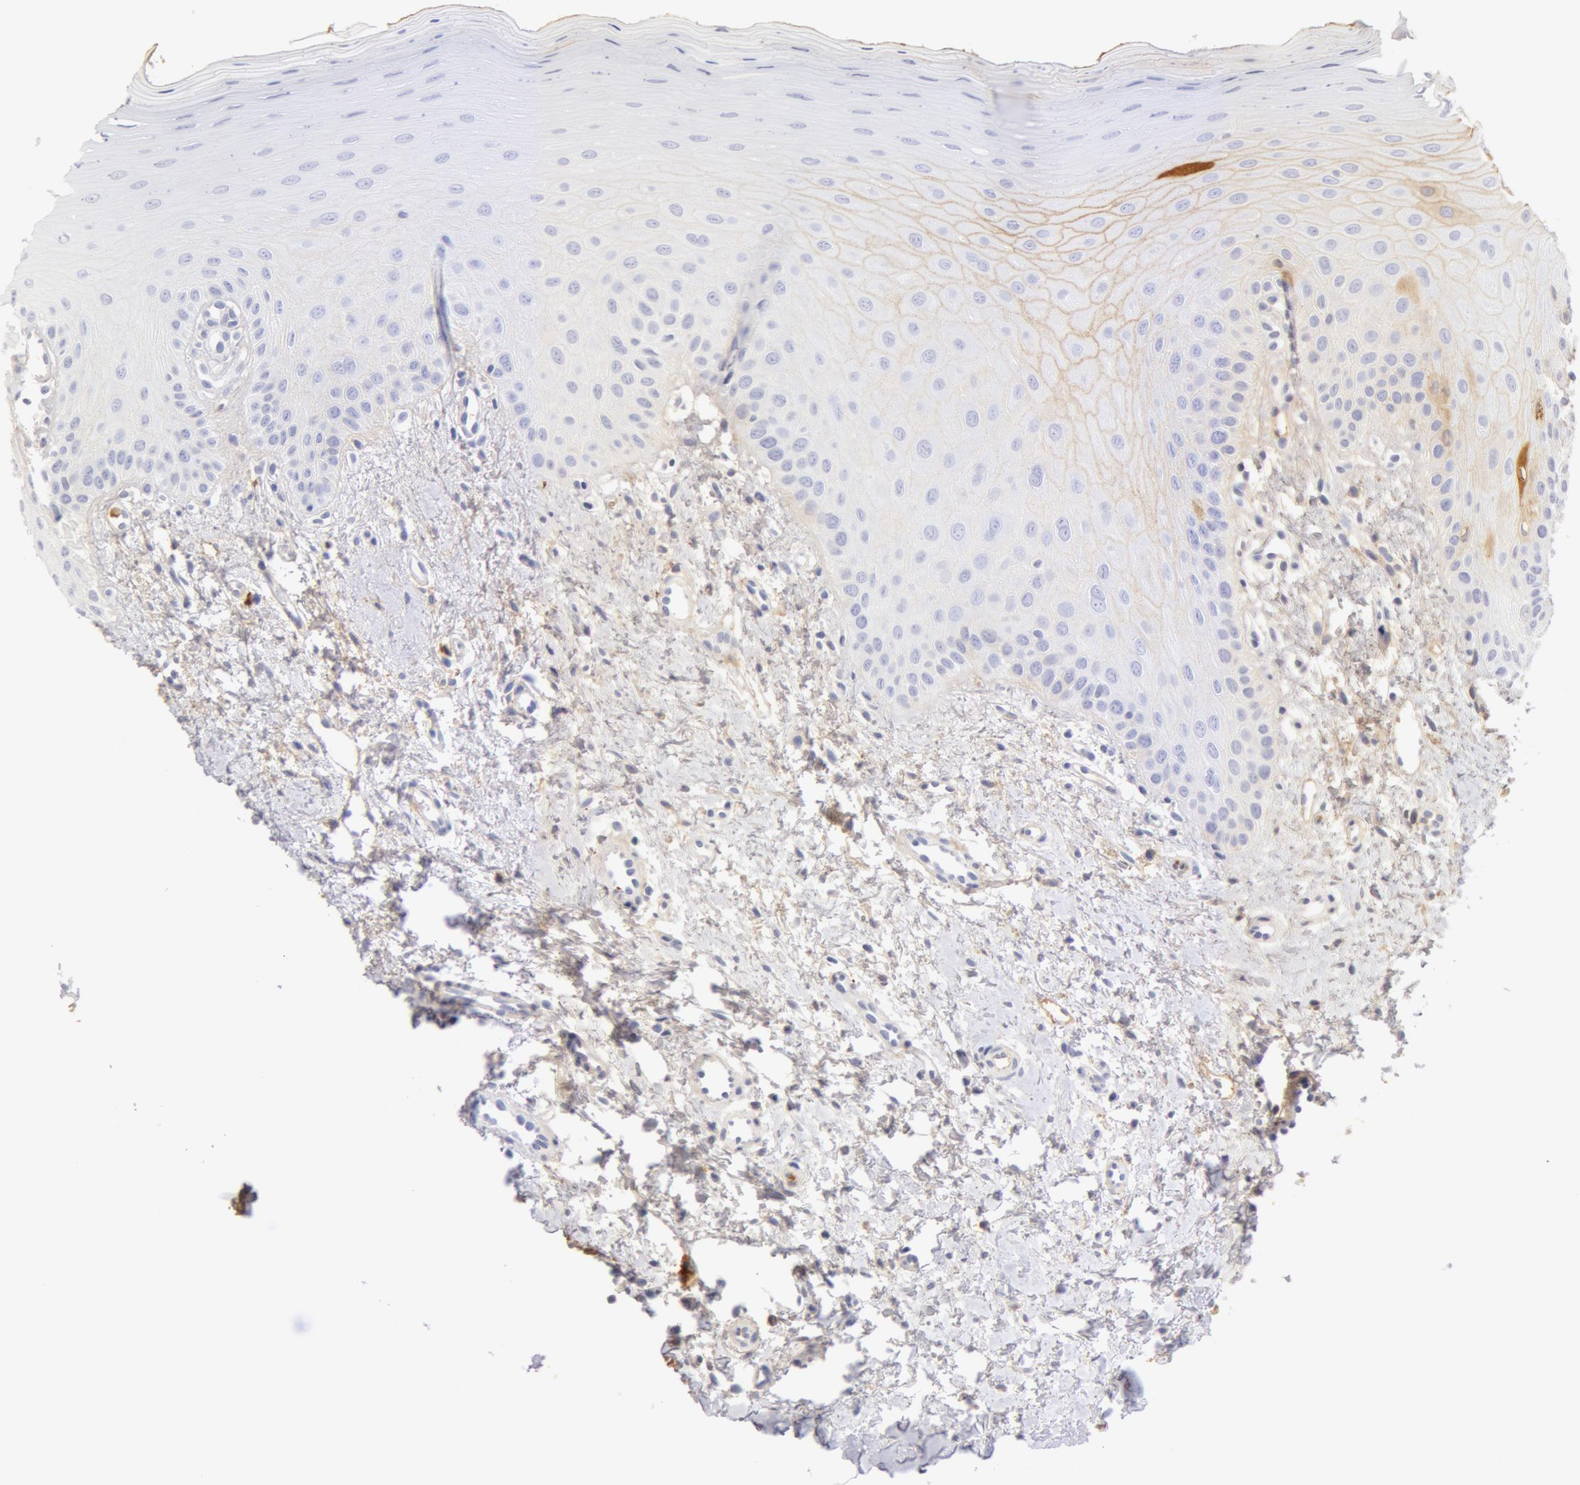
{"staining": {"intensity": "weak", "quantity": "<25%", "location": "cytoplasmic/membranous"}, "tissue": "oral mucosa", "cell_type": "Squamous epithelial cells", "image_type": "normal", "snomed": [{"axis": "morphology", "description": "Normal tissue, NOS"}, {"axis": "topography", "description": "Oral tissue"}], "caption": "Immunohistochemical staining of unremarkable human oral mucosa displays no significant staining in squamous epithelial cells. The staining is performed using DAB (3,3'-diaminobenzidine) brown chromogen with nuclei counter-stained in using hematoxylin.", "gene": "GC", "patient": {"sex": "female", "age": 23}}